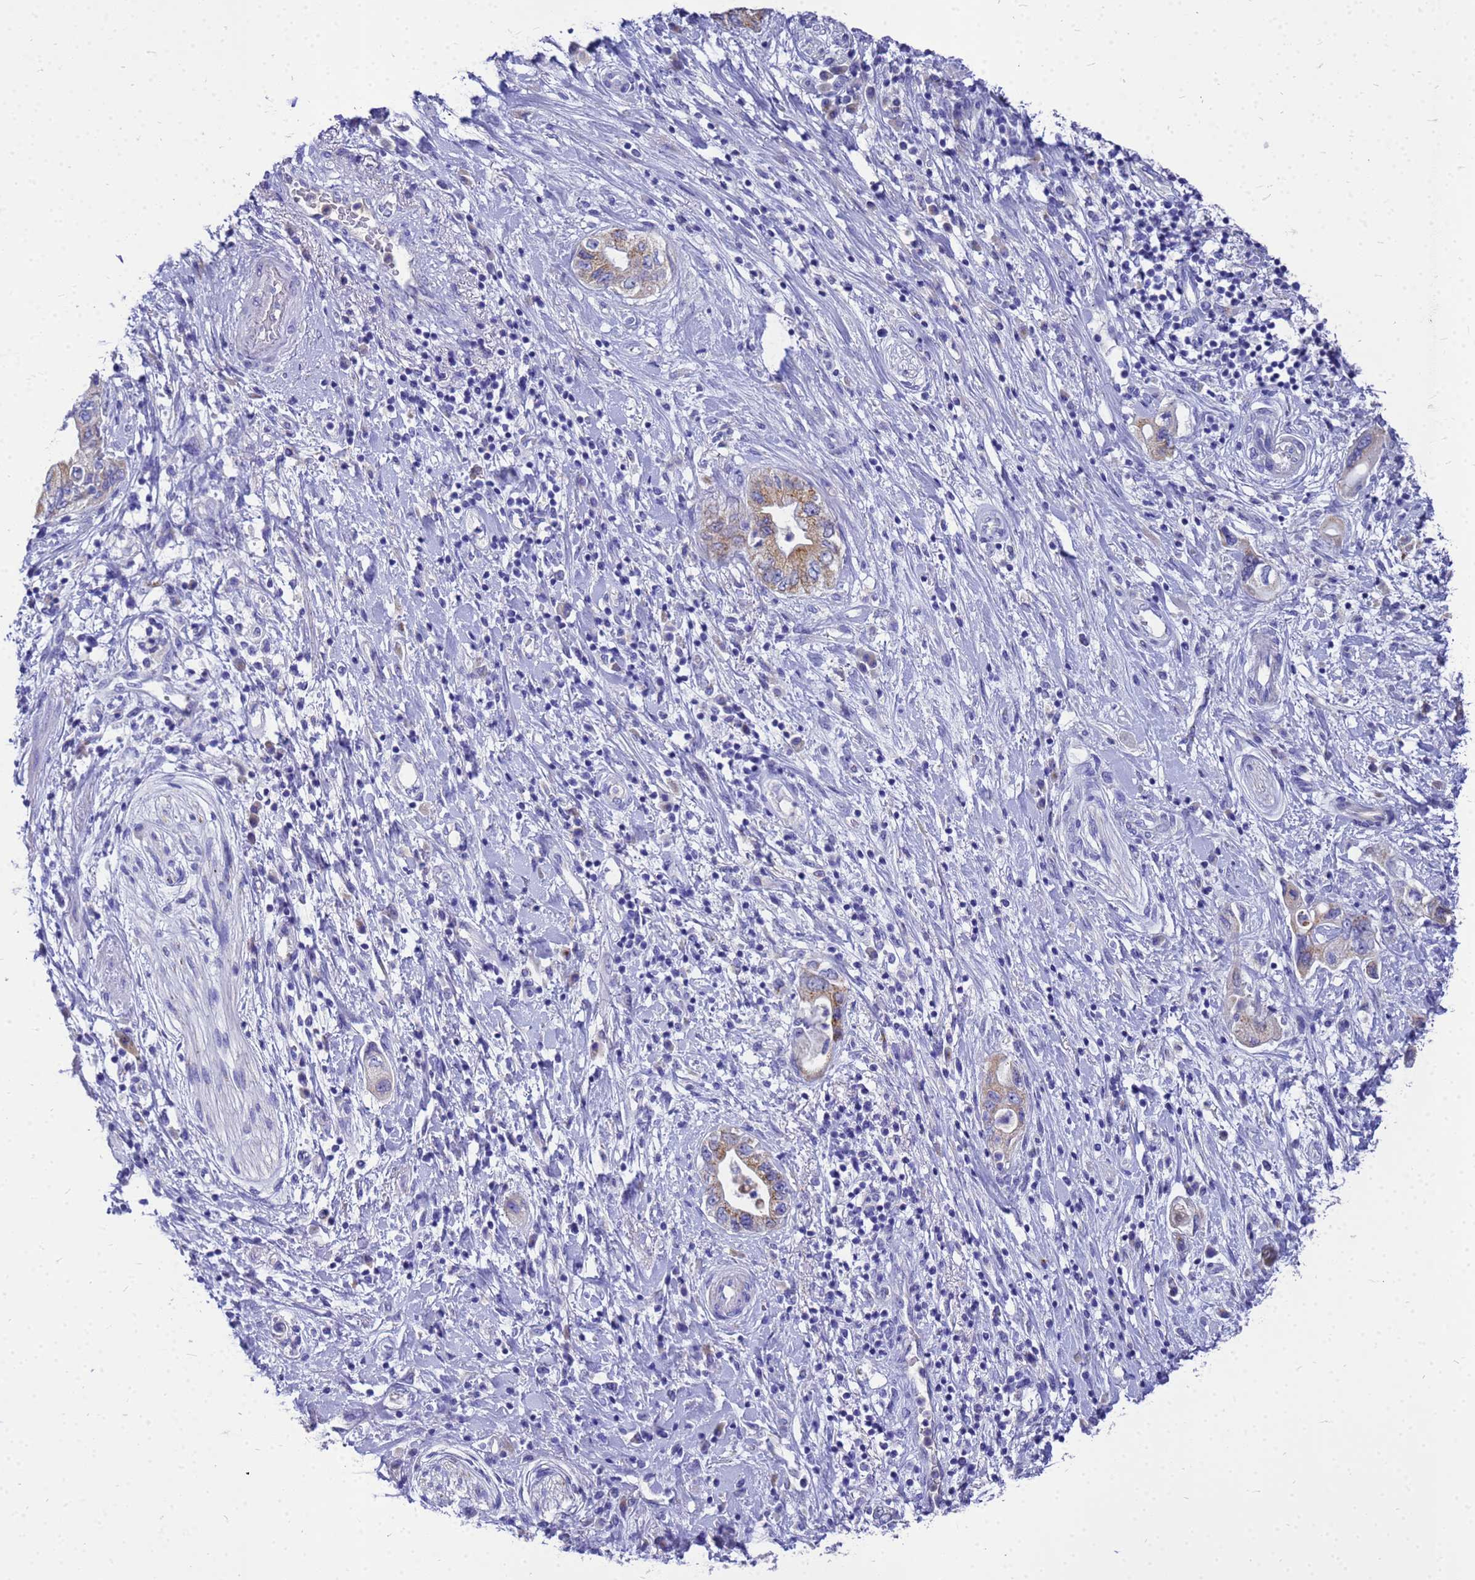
{"staining": {"intensity": "moderate", "quantity": "<25%", "location": "cytoplasmic/membranous"}, "tissue": "pancreatic cancer", "cell_type": "Tumor cells", "image_type": "cancer", "snomed": [{"axis": "morphology", "description": "Adenocarcinoma, NOS"}, {"axis": "topography", "description": "Pancreas"}], "caption": "The photomicrograph shows a brown stain indicating the presence of a protein in the cytoplasmic/membranous of tumor cells in pancreatic cancer (adenocarcinoma).", "gene": "OR52E2", "patient": {"sex": "female", "age": 73}}